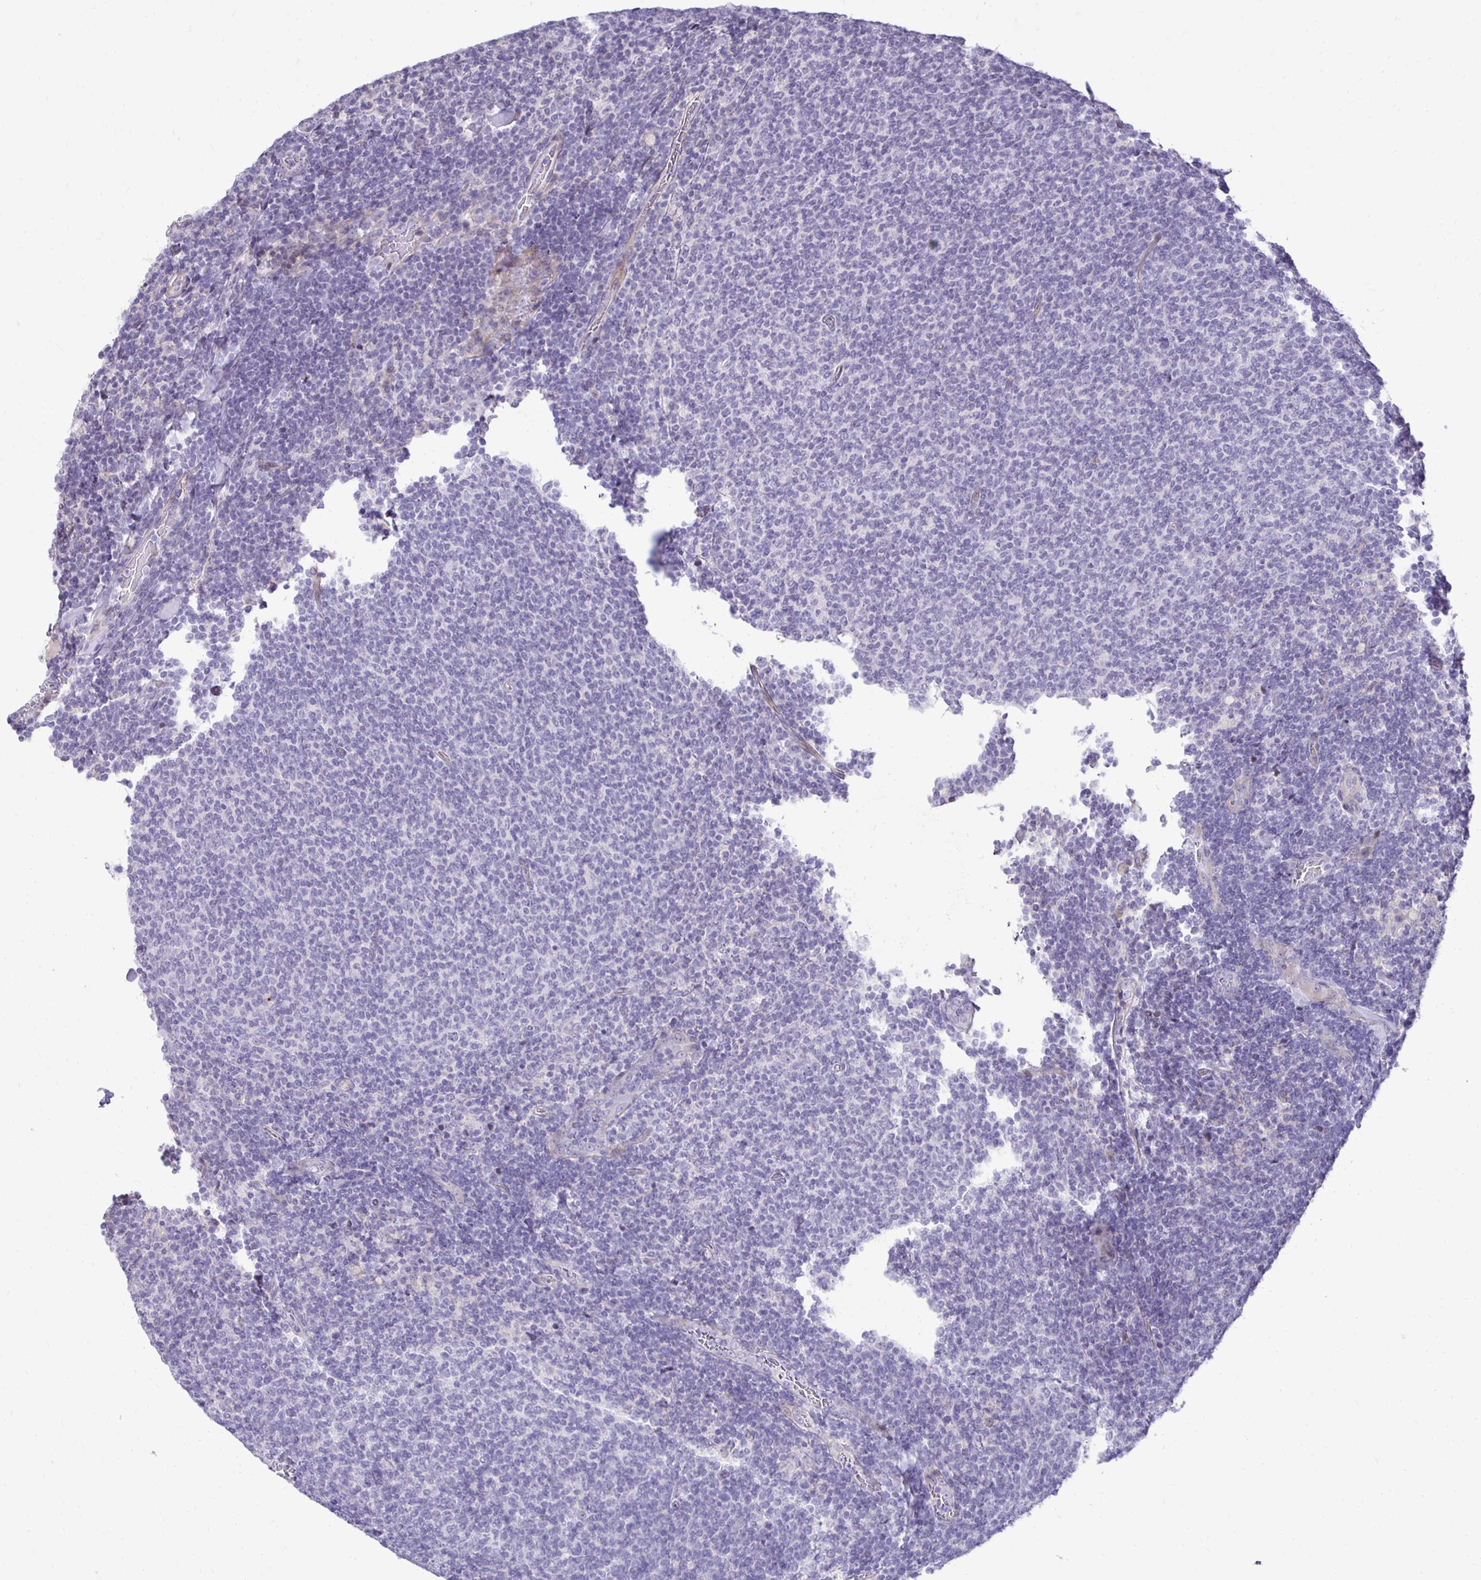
{"staining": {"intensity": "negative", "quantity": "none", "location": "none"}, "tissue": "lymphoma", "cell_type": "Tumor cells", "image_type": "cancer", "snomed": [{"axis": "morphology", "description": "Malignant lymphoma, non-Hodgkin's type, Low grade"}, {"axis": "topography", "description": "Lymph node"}], "caption": "A photomicrograph of malignant lymphoma, non-Hodgkin's type (low-grade) stained for a protein reveals no brown staining in tumor cells.", "gene": "GAS2", "patient": {"sex": "male", "age": 52}}